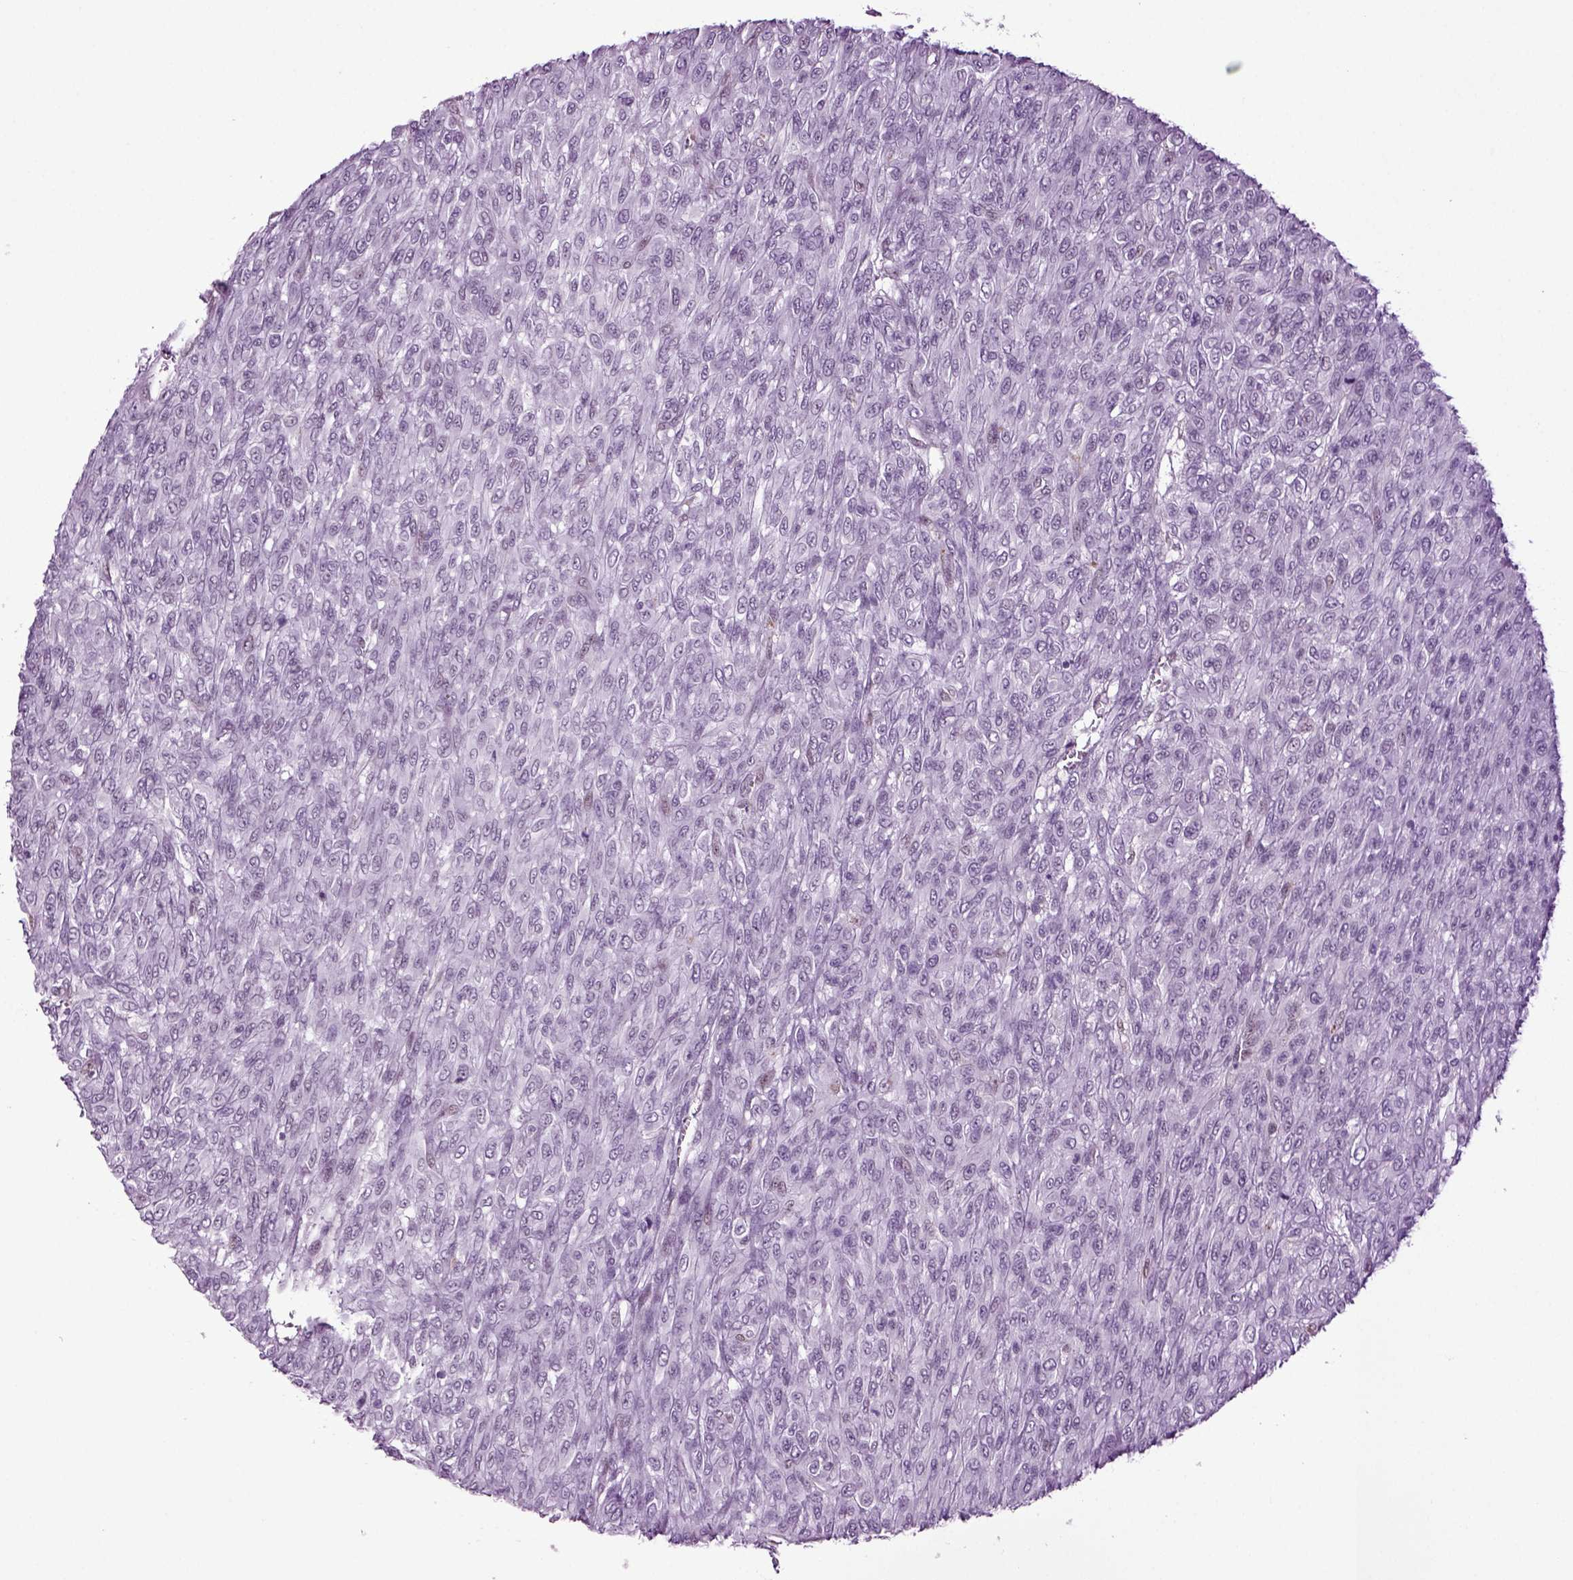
{"staining": {"intensity": "negative", "quantity": "none", "location": "none"}, "tissue": "renal cancer", "cell_type": "Tumor cells", "image_type": "cancer", "snomed": [{"axis": "morphology", "description": "Adenocarcinoma, NOS"}, {"axis": "topography", "description": "Kidney"}], "caption": "Immunohistochemistry (IHC) histopathology image of neoplastic tissue: human renal cancer stained with DAB (3,3'-diaminobenzidine) displays no significant protein expression in tumor cells.", "gene": "RFX3", "patient": {"sex": "male", "age": 58}}